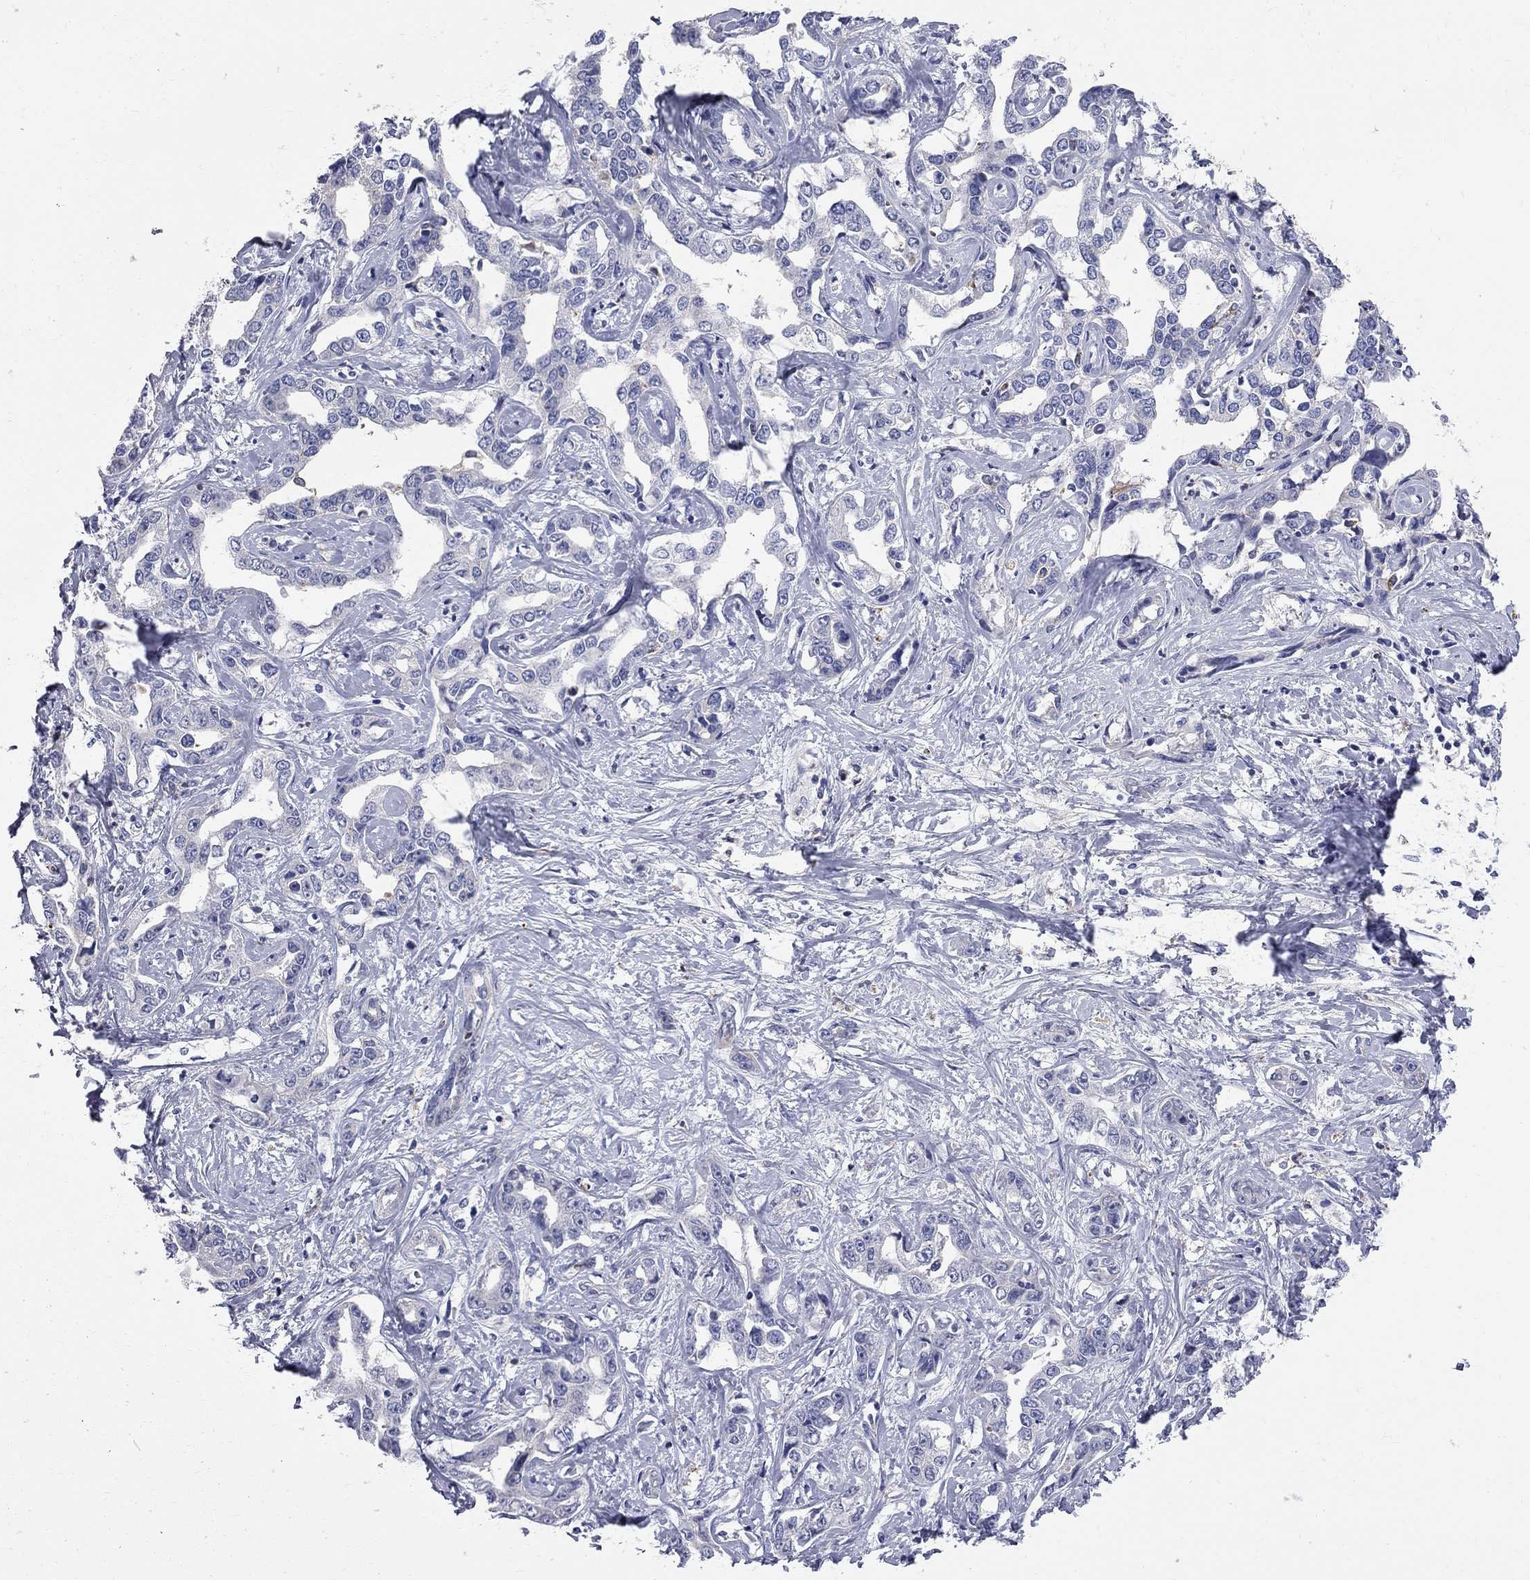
{"staining": {"intensity": "negative", "quantity": "none", "location": "none"}, "tissue": "liver cancer", "cell_type": "Tumor cells", "image_type": "cancer", "snomed": [{"axis": "morphology", "description": "Cholangiocarcinoma"}, {"axis": "topography", "description": "Liver"}], "caption": "Immunohistochemical staining of human liver cancer reveals no significant positivity in tumor cells.", "gene": "ACSL1", "patient": {"sex": "male", "age": 59}}